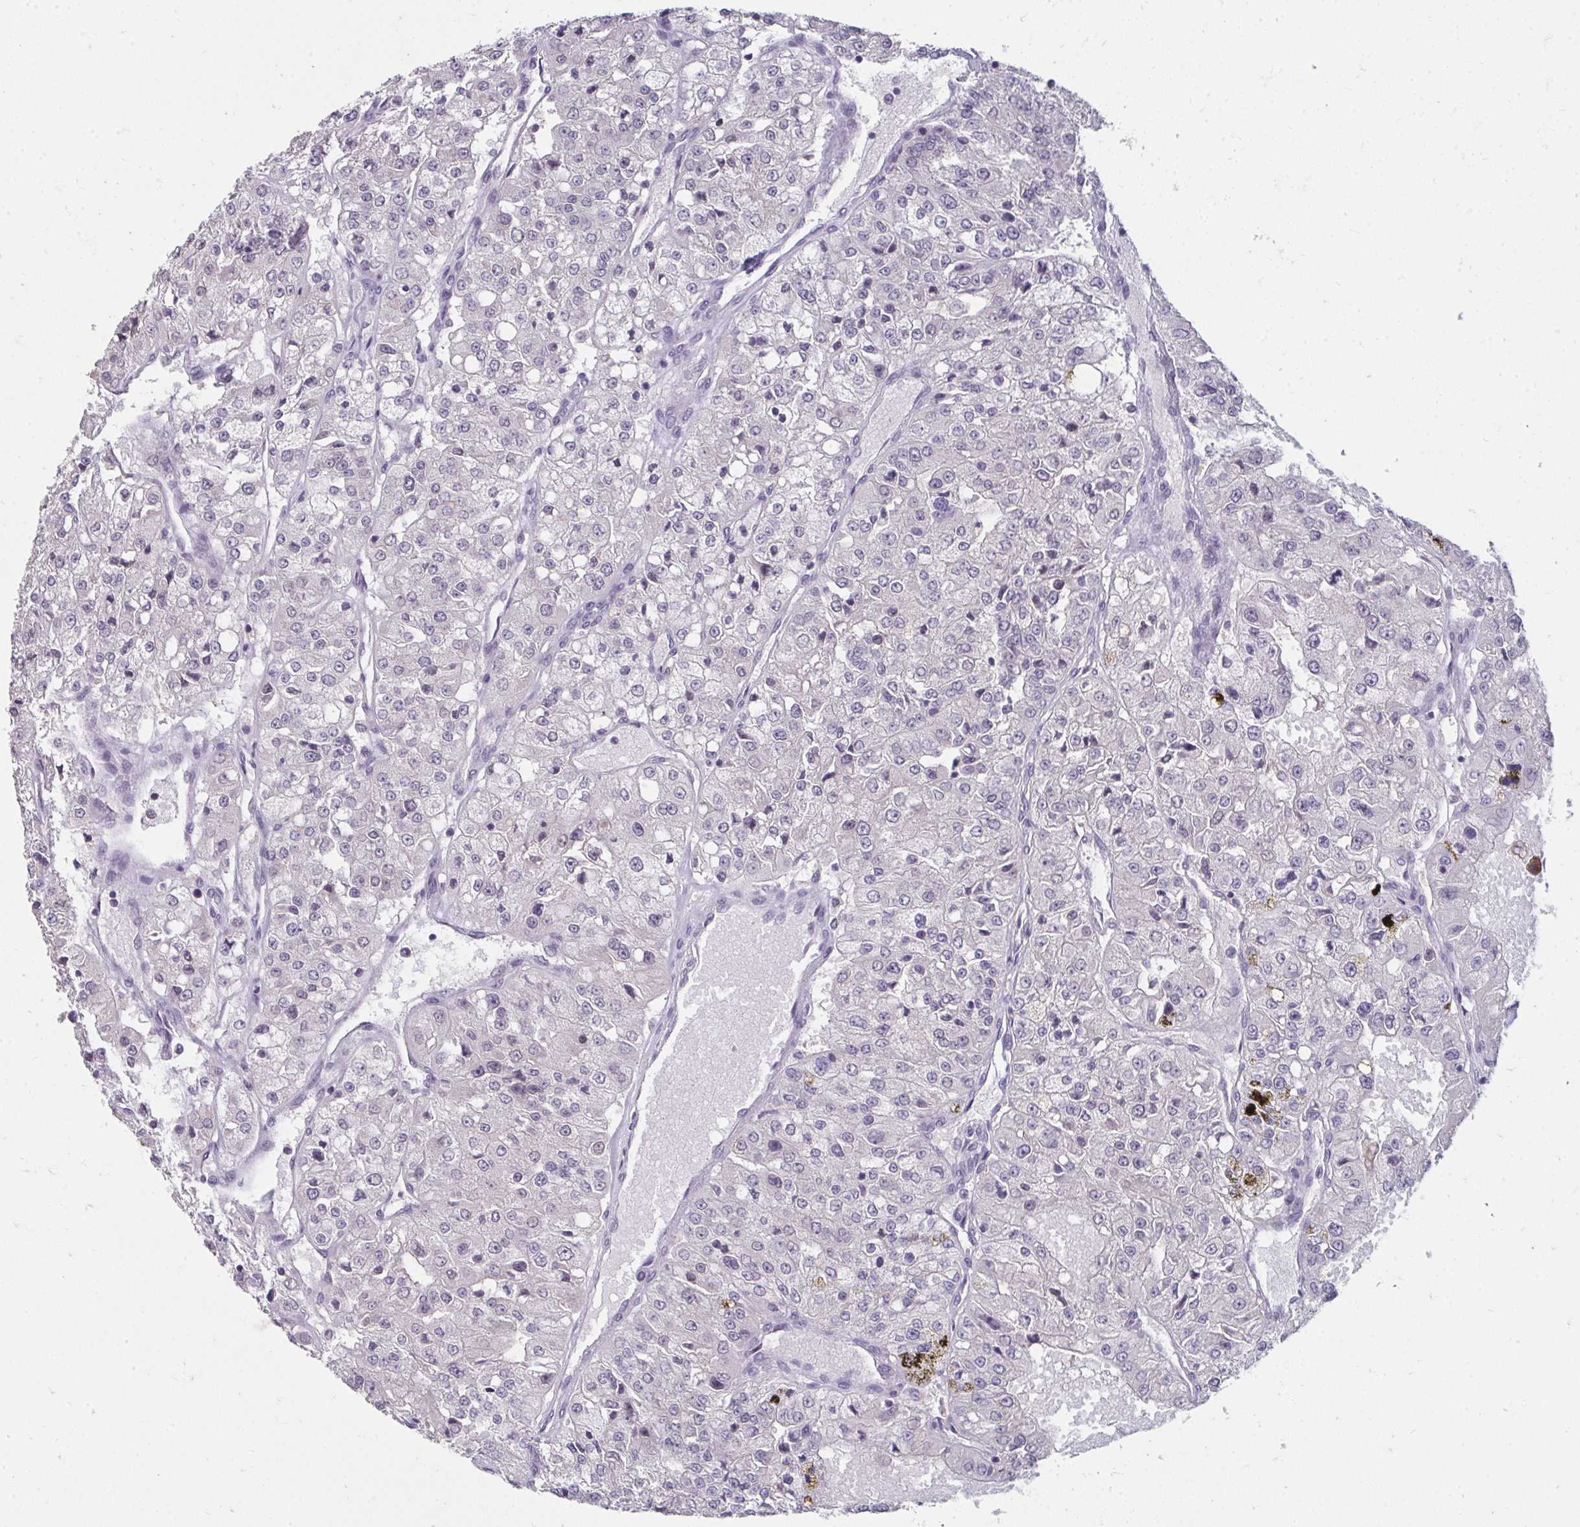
{"staining": {"intensity": "negative", "quantity": "none", "location": "none"}, "tissue": "renal cancer", "cell_type": "Tumor cells", "image_type": "cancer", "snomed": [{"axis": "morphology", "description": "Adenocarcinoma, NOS"}, {"axis": "topography", "description": "Kidney"}], "caption": "A histopathology image of renal adenocarcinoma stained for a protein exhibits no brown staining in tumor cells.", "gene": "NUP133", "patient": {"sex": "female", "age": 63}}